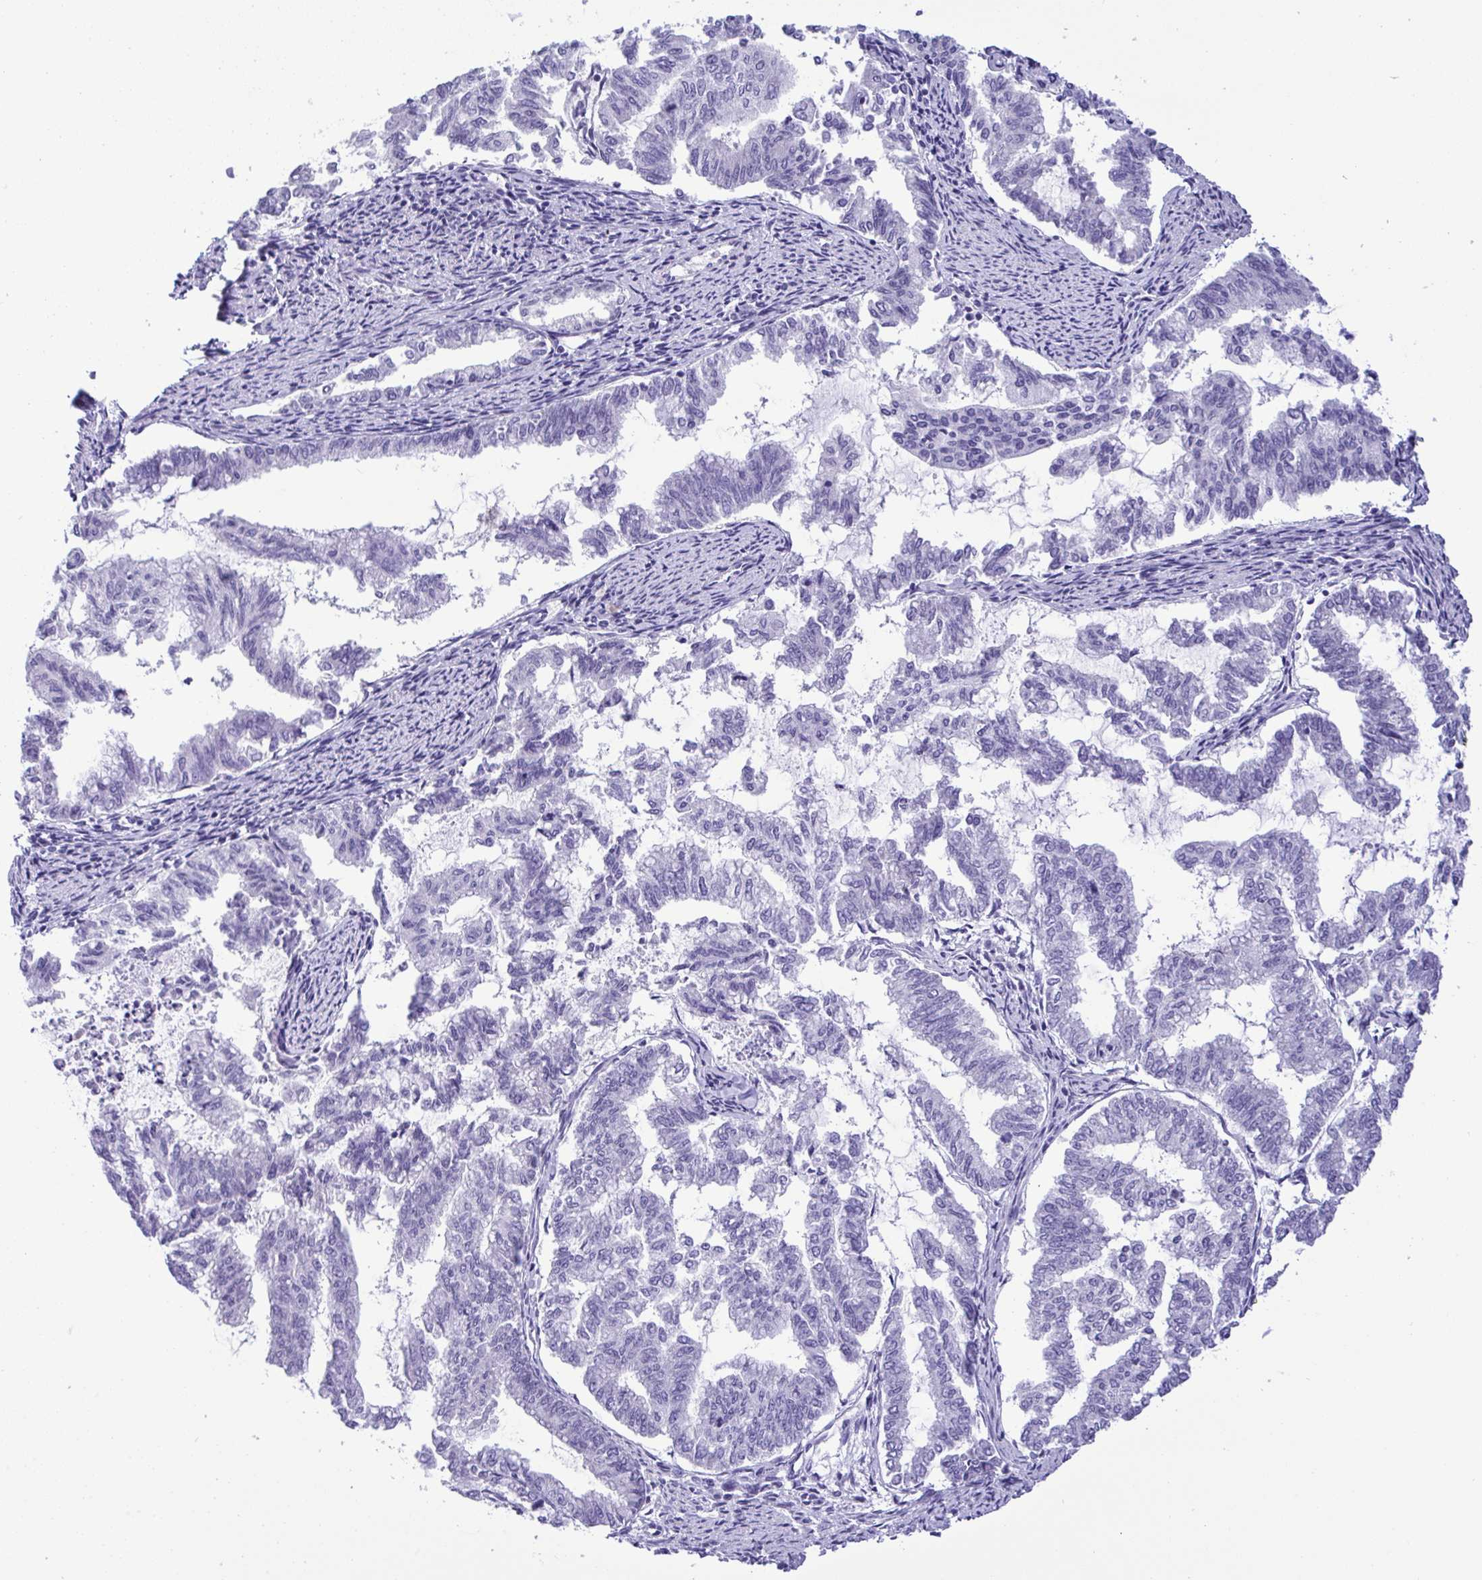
{"staining": {"intensity": "negative", "quantity": "none", "location": "none"}, "tissue": "endometrial cancer", "cell_type": "Tumor cells", "image_type": "cancer", "snomed": [{"axis": "morphology", "description": "Adenocarcinoma, NOS"}, {"axis": "topography", "description": "Endometrium"}], "caption": "Endometrial cancer (adenocarcinoma) was stained to show a protein in brown. There is no significant positivity in tumor cells.", "gene": "YBX2", "patient": {"sex": "female", "age": 79}}